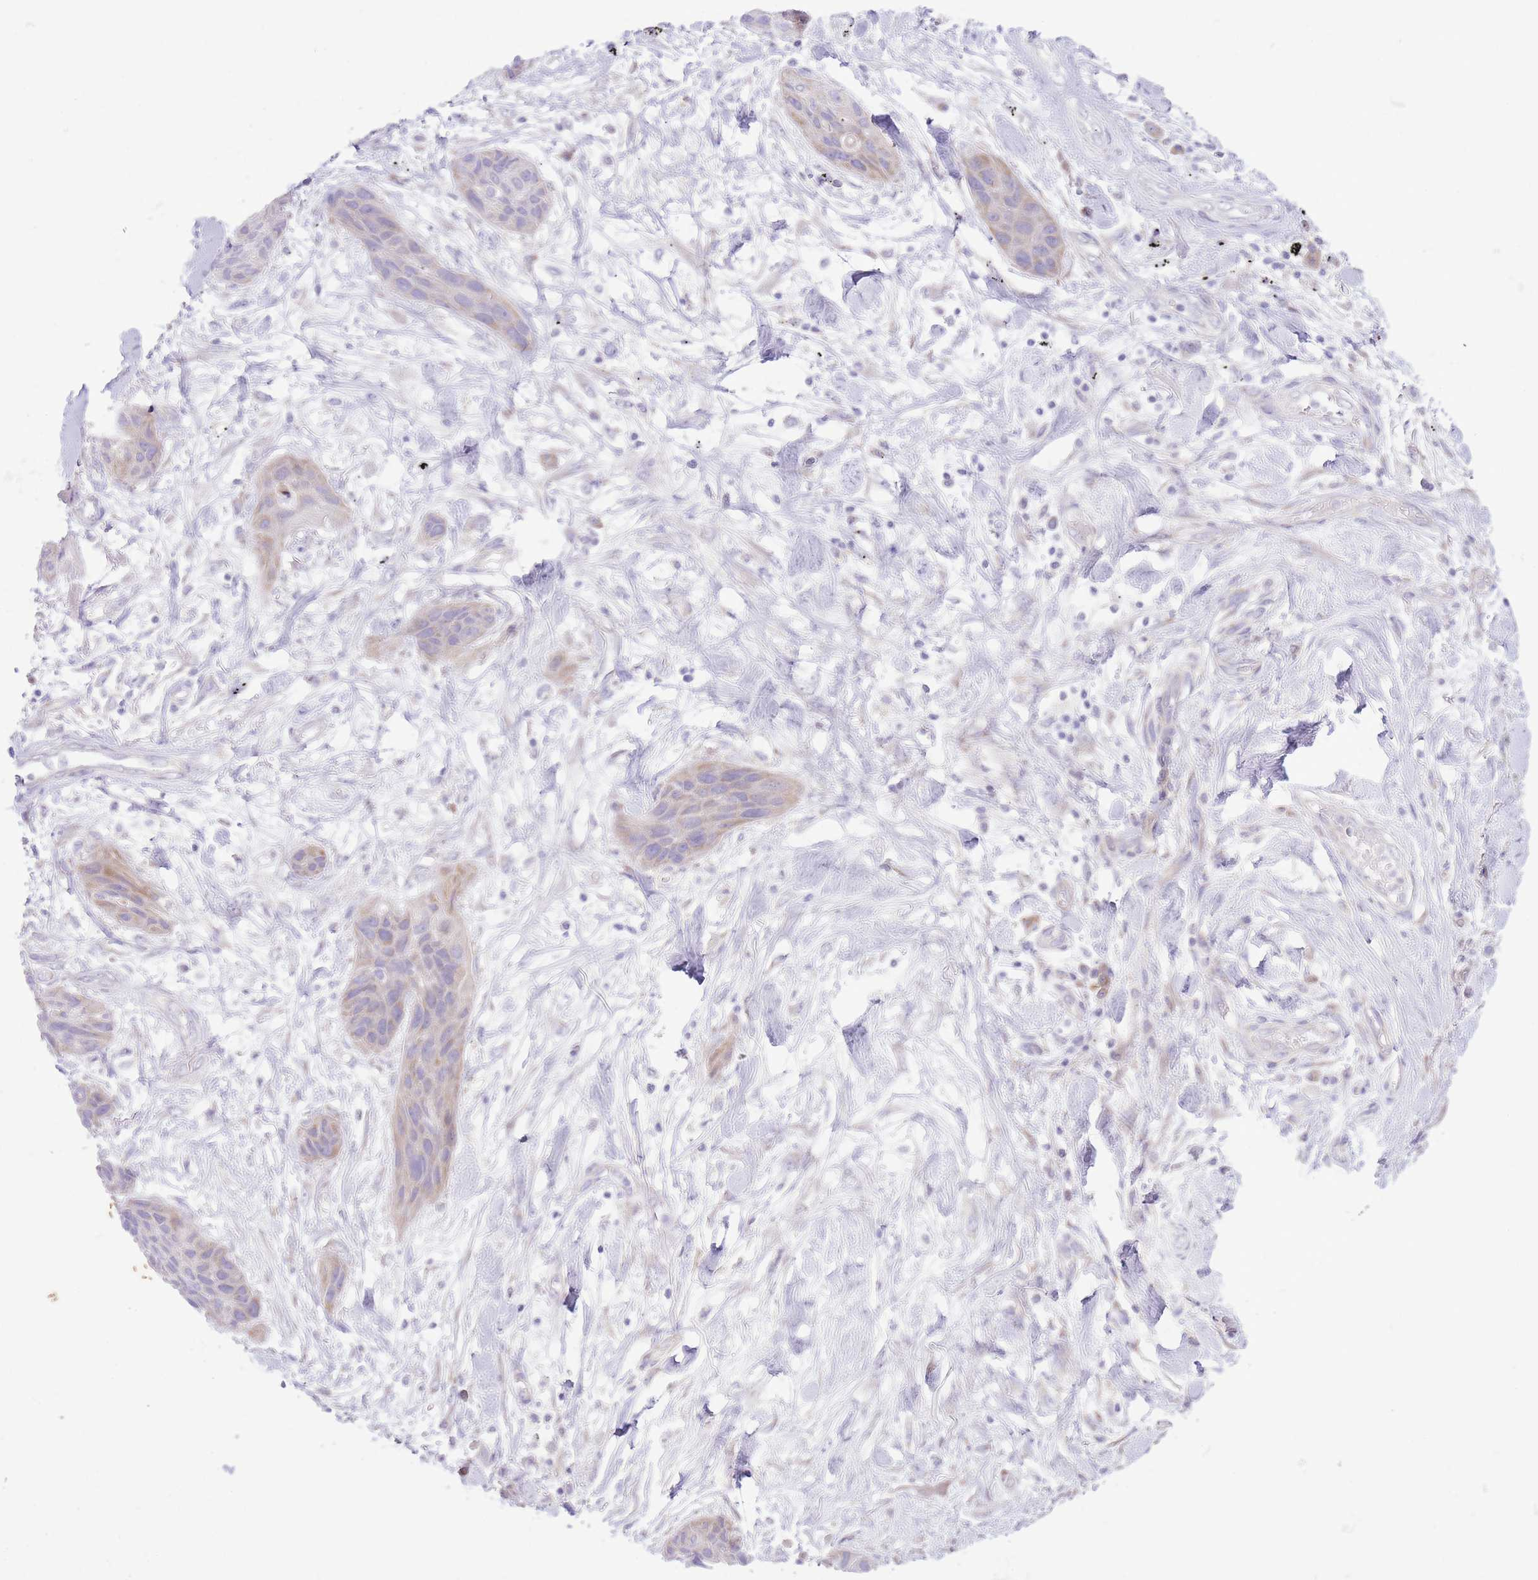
{"staining": {"intensity": "weak", "quantity": "25%-75%", "location": "cytoplasmic/membranous"}, "tissue": "lung cancer", "cell_type": "Tumor cells", "image_type": "cancer", "snomed": [{"axis": "morphology", "description": "Squamous cell carcinoma, NOS"}, {"axis": "topography", "description": "Lung"}], "caption": "Tumor cells demonstrate low levels of weak cytoplasmic/membranous staining in approximately 25%-75% of cells in squamous cell carcinoma (lung).", "gene": "OAZ2", "patient": {"sex": "female", "age": 70}}